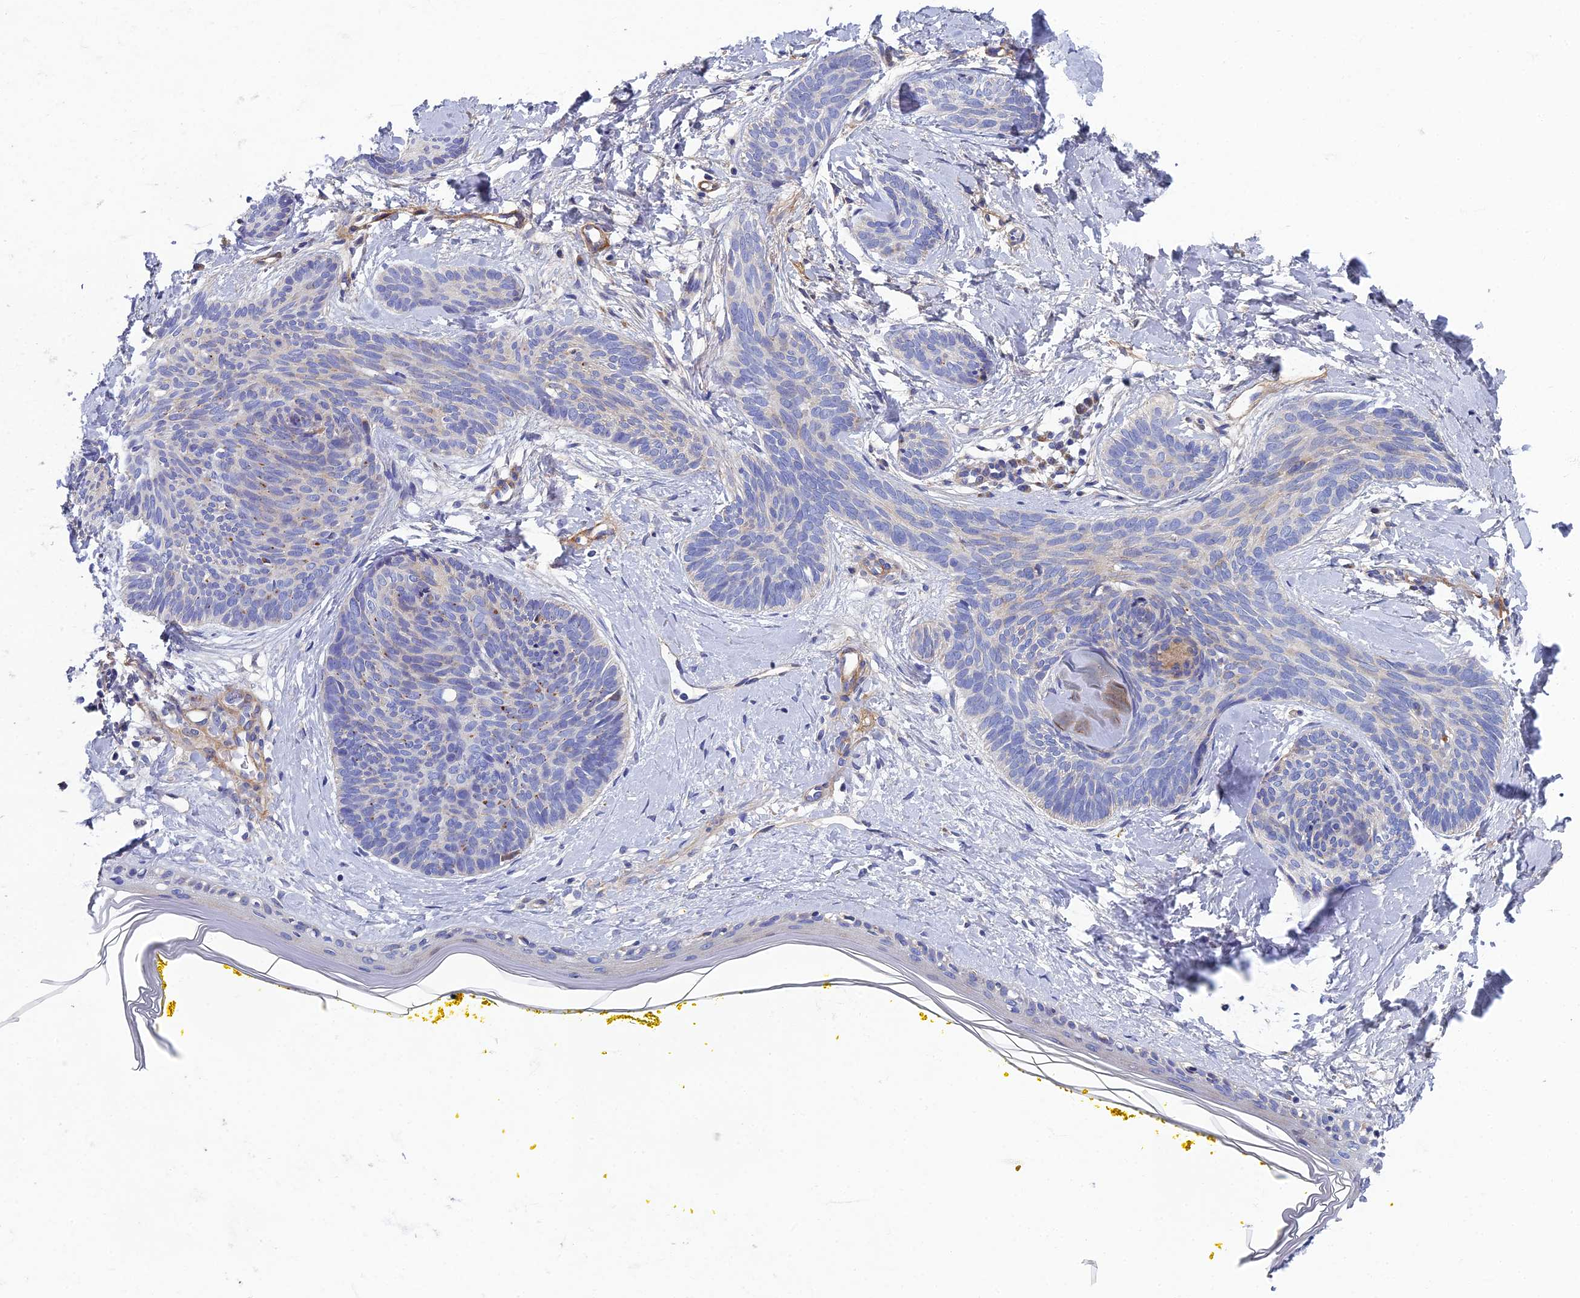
{"staining": {"intensity": "negative", "quantity": "none", "location": "none"}, "tissue": "skin cancer", "cell_type": "Tumor cells", "image_type": "cancer", "snomed": [{"axis": "morphology", "description": "Basal cell carcinoma"}, {"axis": "topography", "description": "Skin"}], "caption": "High magnification brightfield microscopy of skin cancer (basal cell carcinoma) stained with DAB (brown) and counterstained with hematoxylin (blue): tumor cells show no significant positivity. (DAB (3,3'-diaminobenzidine) immunohistochemistry (IHC) with hematoxylin counter stain).", "gene": "RNASEK", "patient": {"sex": "female", "age": 81}}